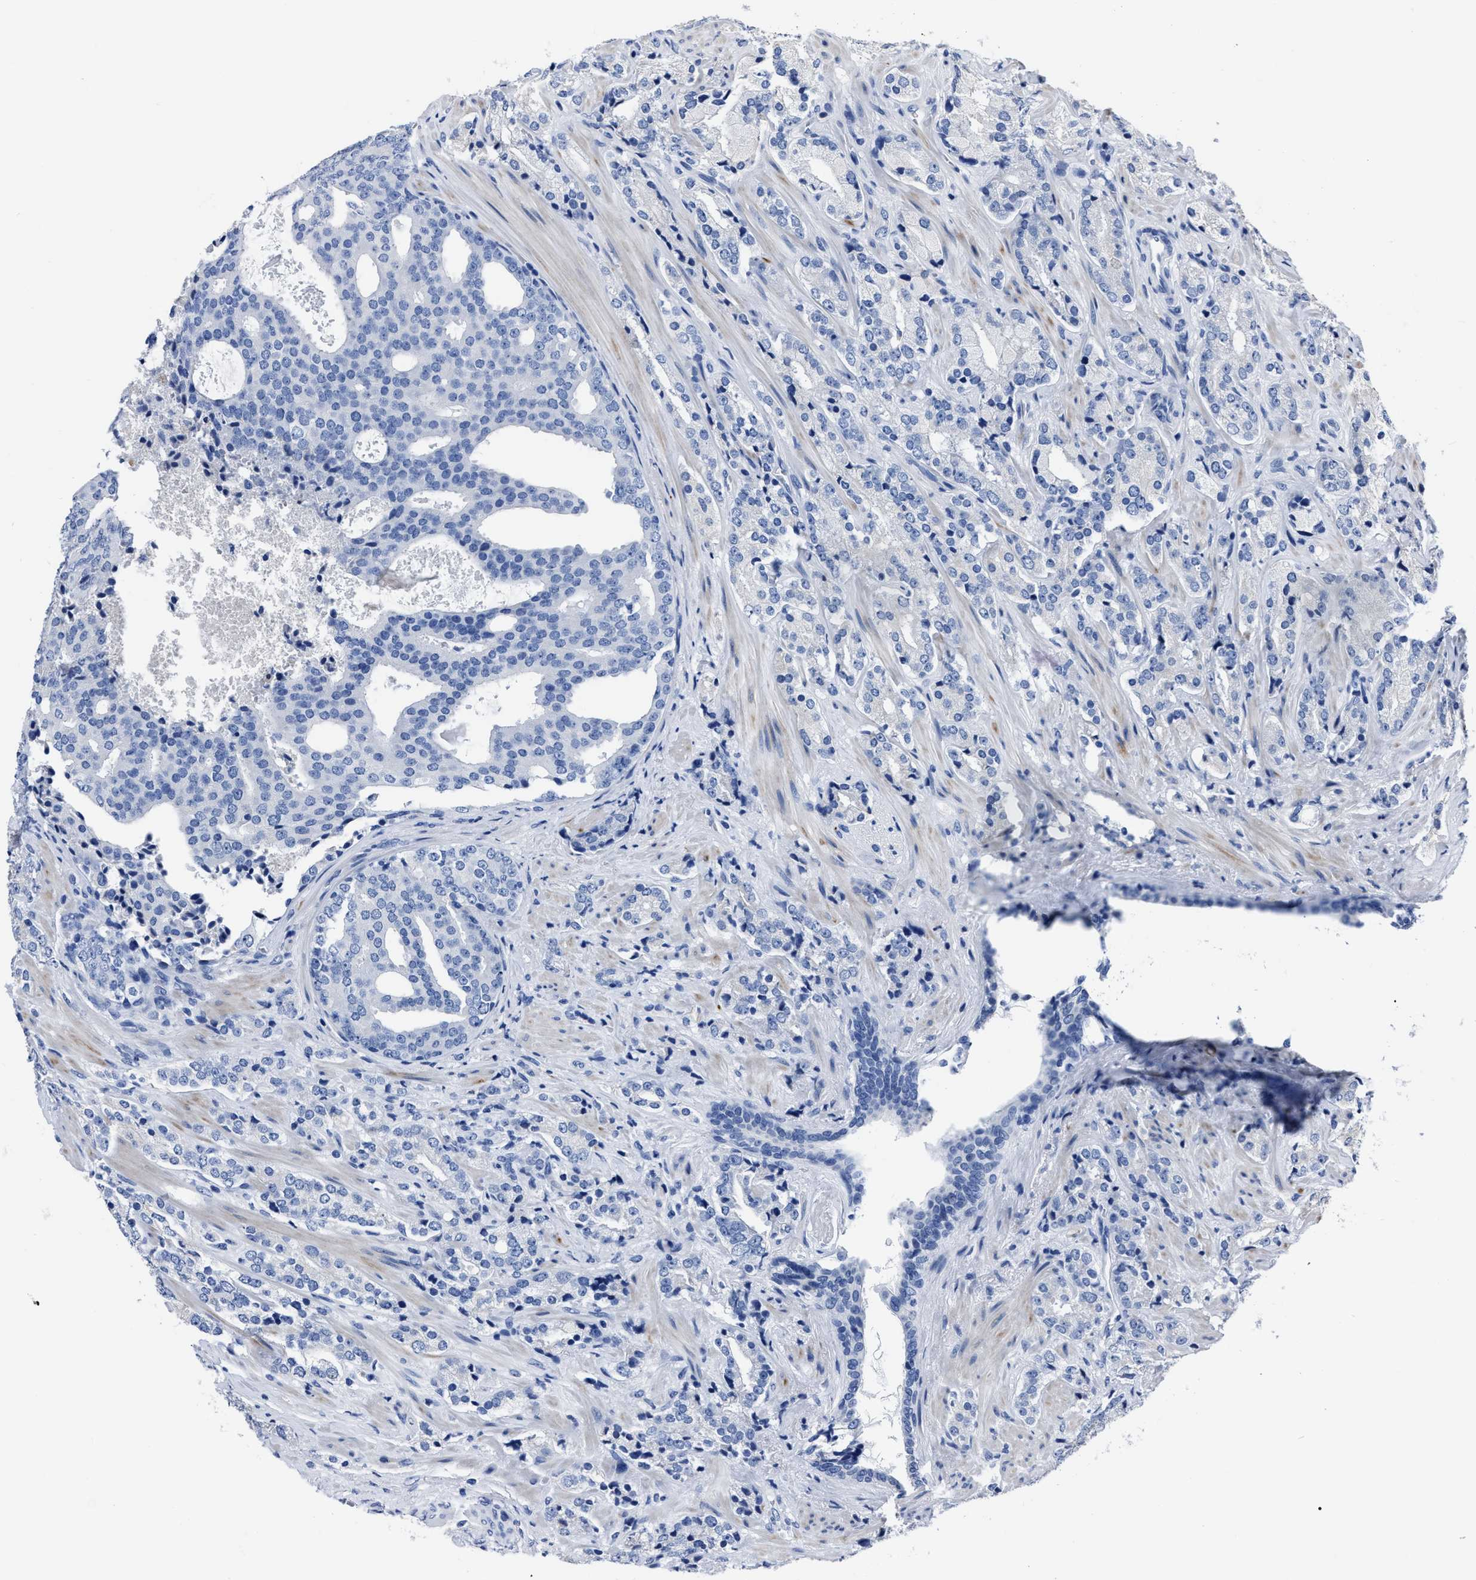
{"staining": {"intensity": "negative", "quantity": "none", "location": "none"}, "tissue": "prostate cancer", "cell_type": "Tumor cells", "image_type": "cancer", "snomed": [{"axis": "morphology", "description": "Adenocarcinoma, High grade"}, {"axis": "topography", "description": "Prostate"}], "caption": "The photomicrograph displays no significant positivity in tumor cells of prostate cancer.", "gene": "MOV10L1", "patient": {"sex": "male", "age": 71}}